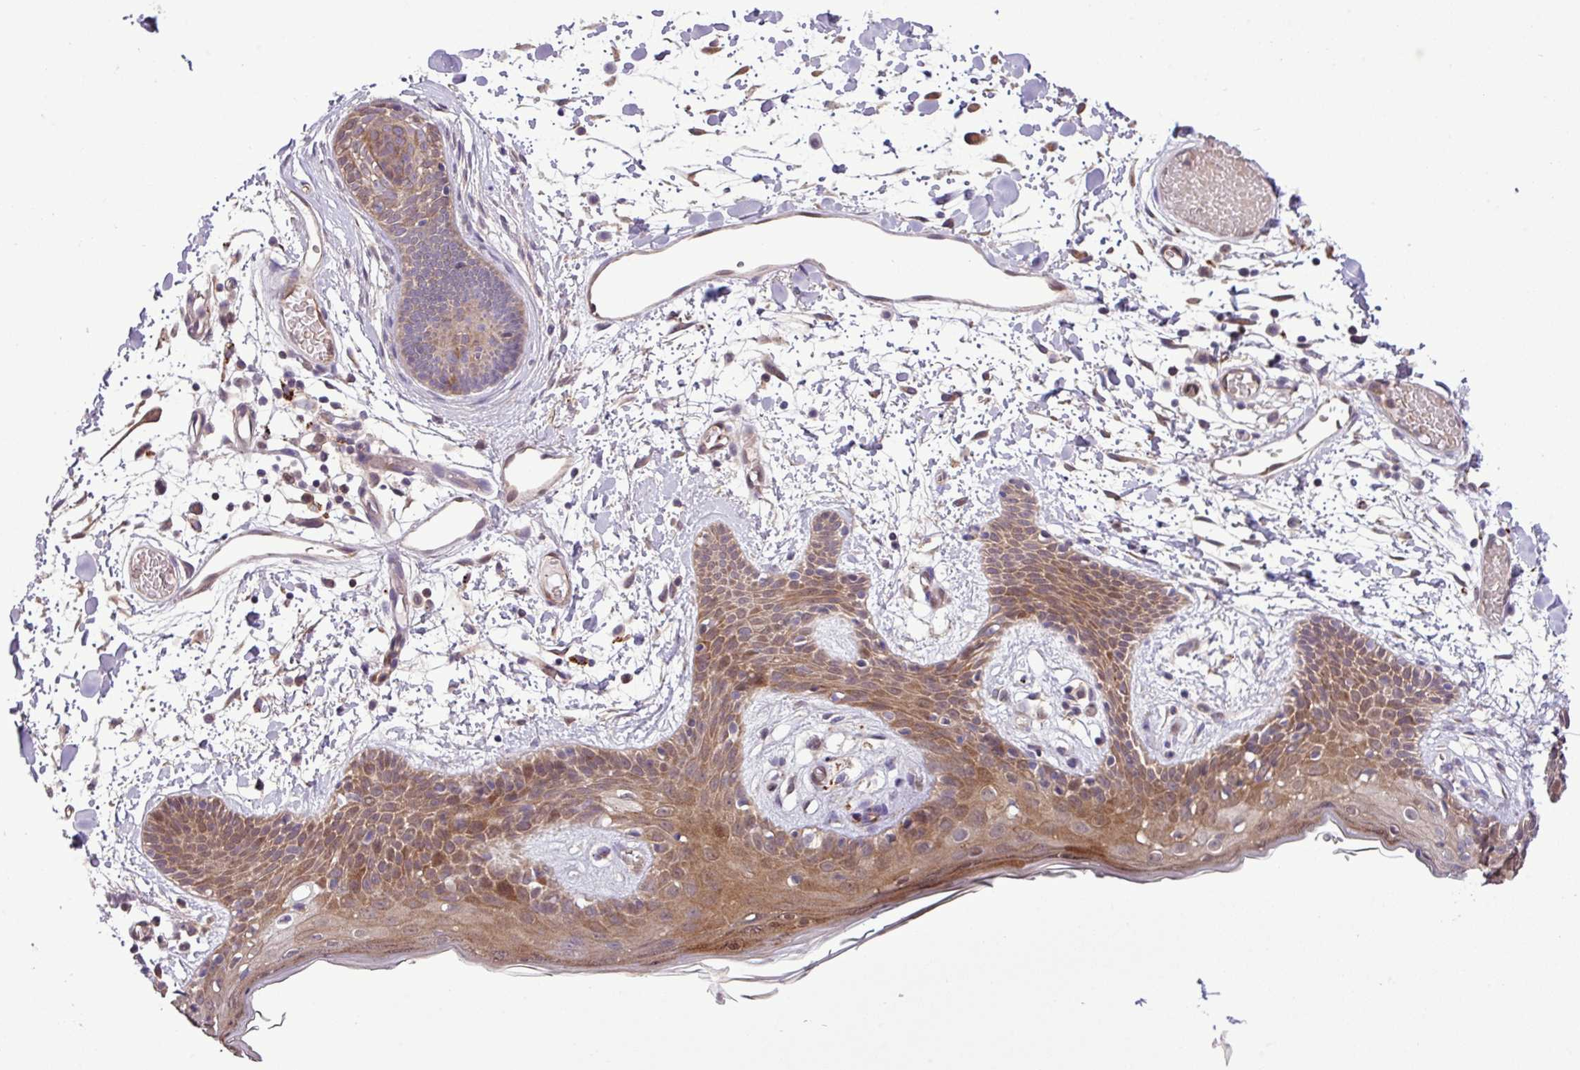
{"staining": {"intensity": "weak", "quantity": ">75%", "location": "cytoplasmic/membranous"}, "tissue": "skin", "cell_type": "Fibroblasts", "image_type": "normal", "snomed": [{"axis": "morphology", "description": "Normal tissue, NOS"}, {"axis": "topography", "description": "Skin"}], "caption": "Skin stained for a protein (brown) demonstrates weak cytoplasmic/membranous positive staining in about >75% of fibroblasts.", "gene": "CARHSP1", "patient": {"sex": "male", "age": 79}}